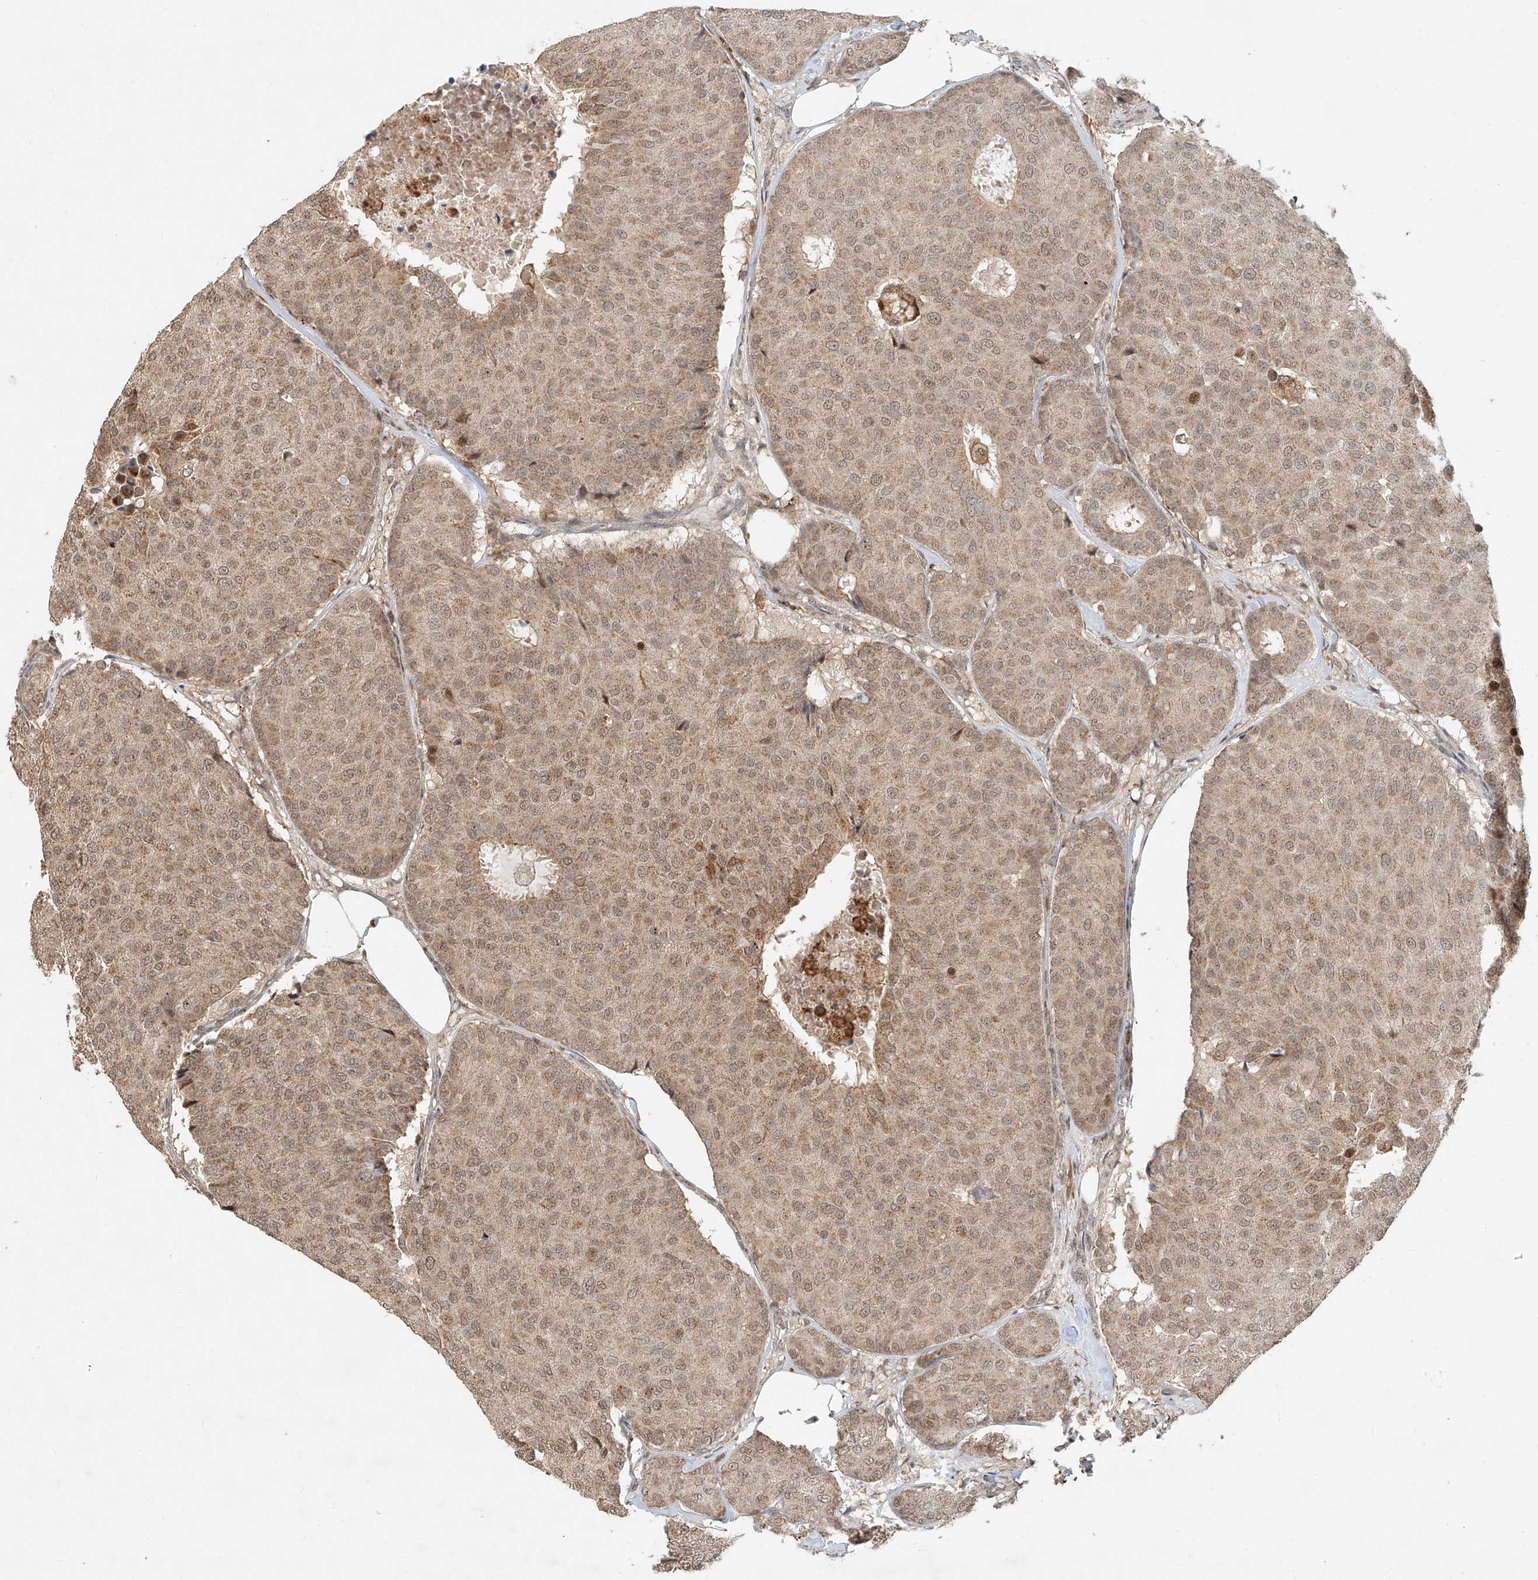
{"staining": {"intensity": "weak", "quantity": "25%-75%", "location": "cytoplasmic/membranous"}, "tissue": "breast cancer", "cell_type": "Tumor cells", "image_type": "cancer", "snomed": [{"axis": "morphology", "description": "Duct carcinoma"}, {"axis": "topography", "description": "Breast"}], "caption": "IHC micrograph of breast cancer stained for a protein (brown), which shows low levels of weak cytoplasmic/membranous staining in about 25%-75% of tumor cells.", "gene": "SYTL3", "patient": {"sex": "female", "age": 75}}